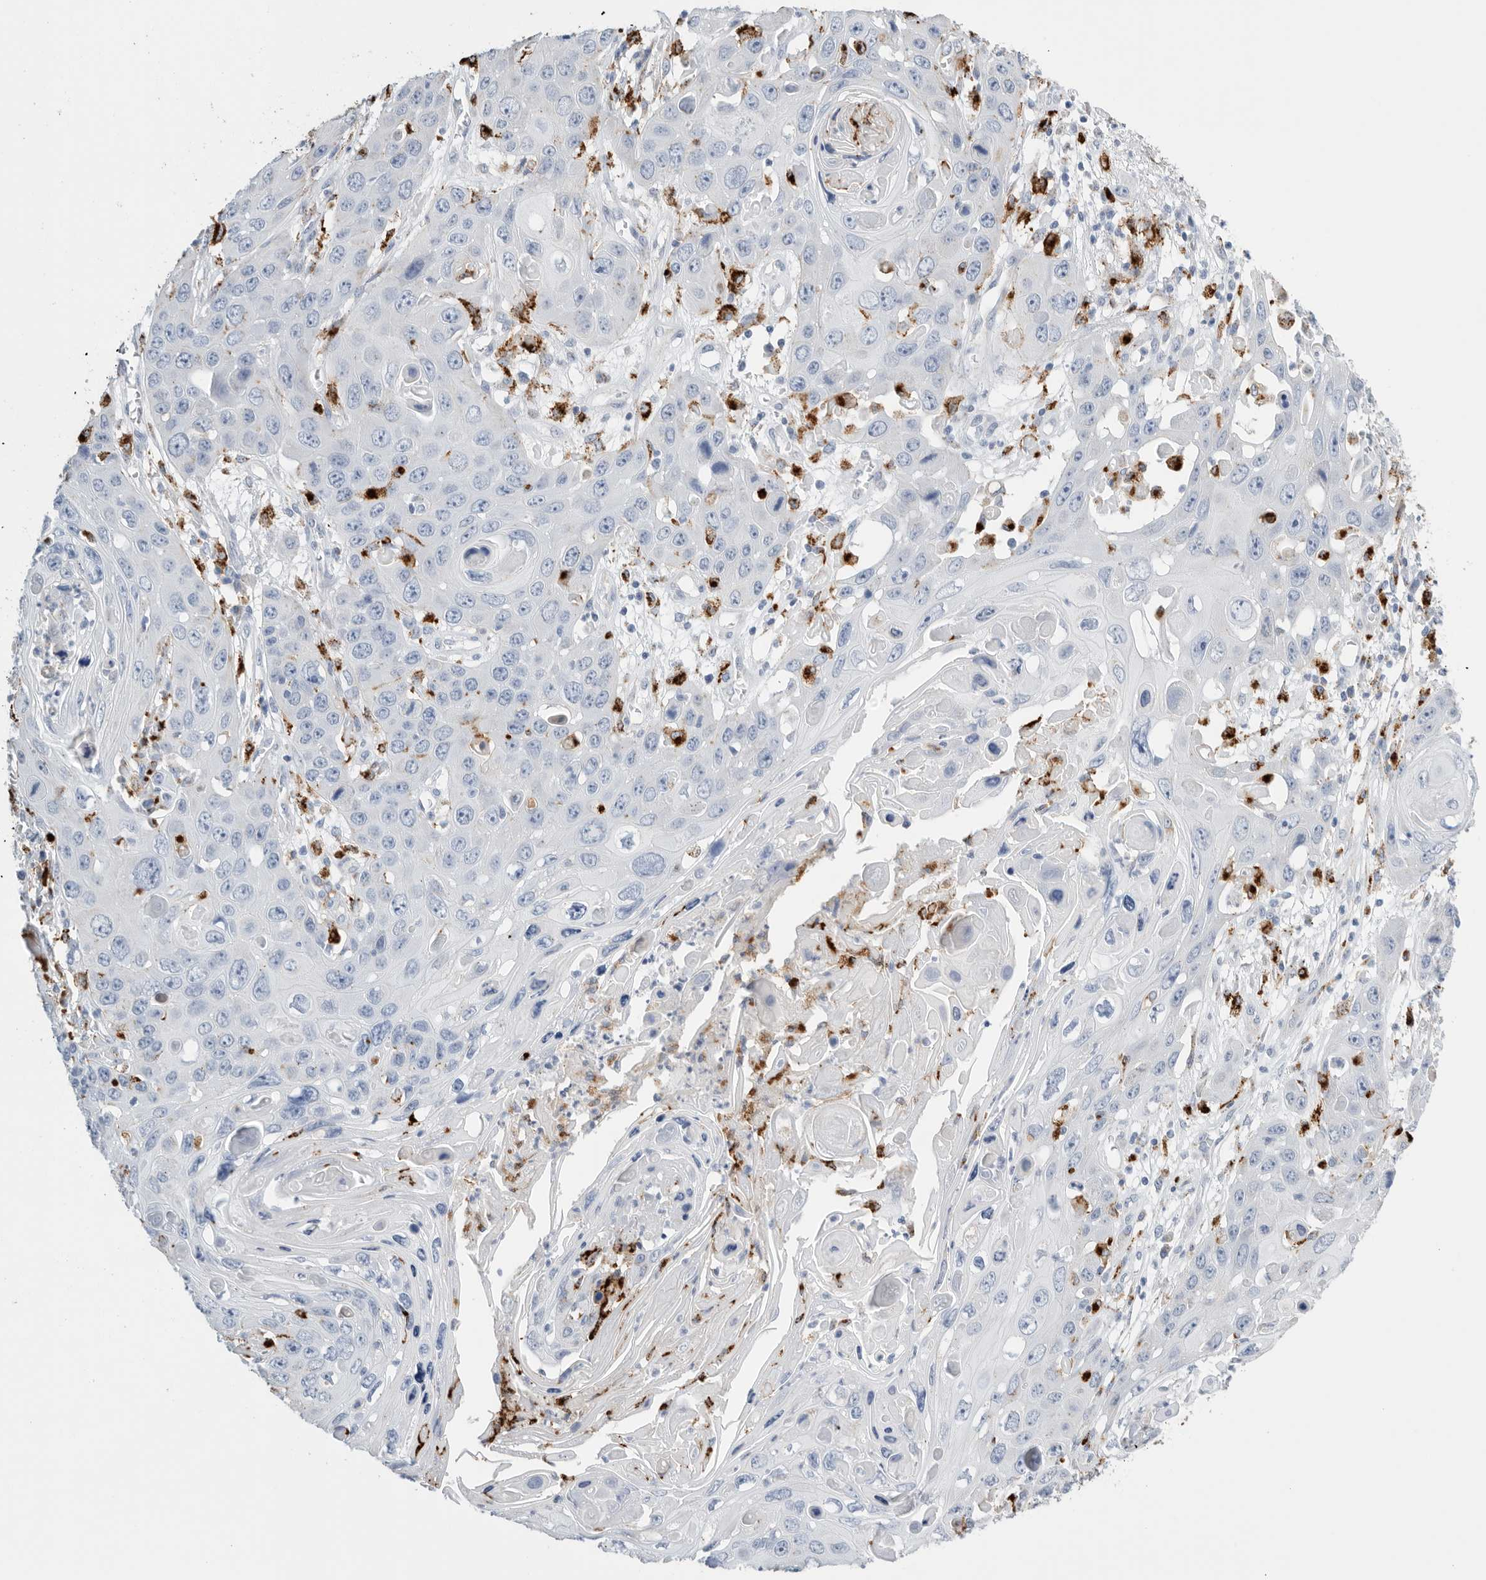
{"staining": {"intensity": "negative", "quantity": "none", "location": "none"}, "tissue": "skin cancer", "cell_type": "Tumor cells", "image_type": "cancer", "snomed": [{"axis": "morphology", "description": "Squamous cell carcinoma, NOS"}, {"axis": "topography", "description": "Skin"}], "caption": "A histopathology image of human squamous cell carcinoma (skin) is negative for staining in tumor cells.", "gene": "GGH", "patient": {"sex": "male", "age": 55}}